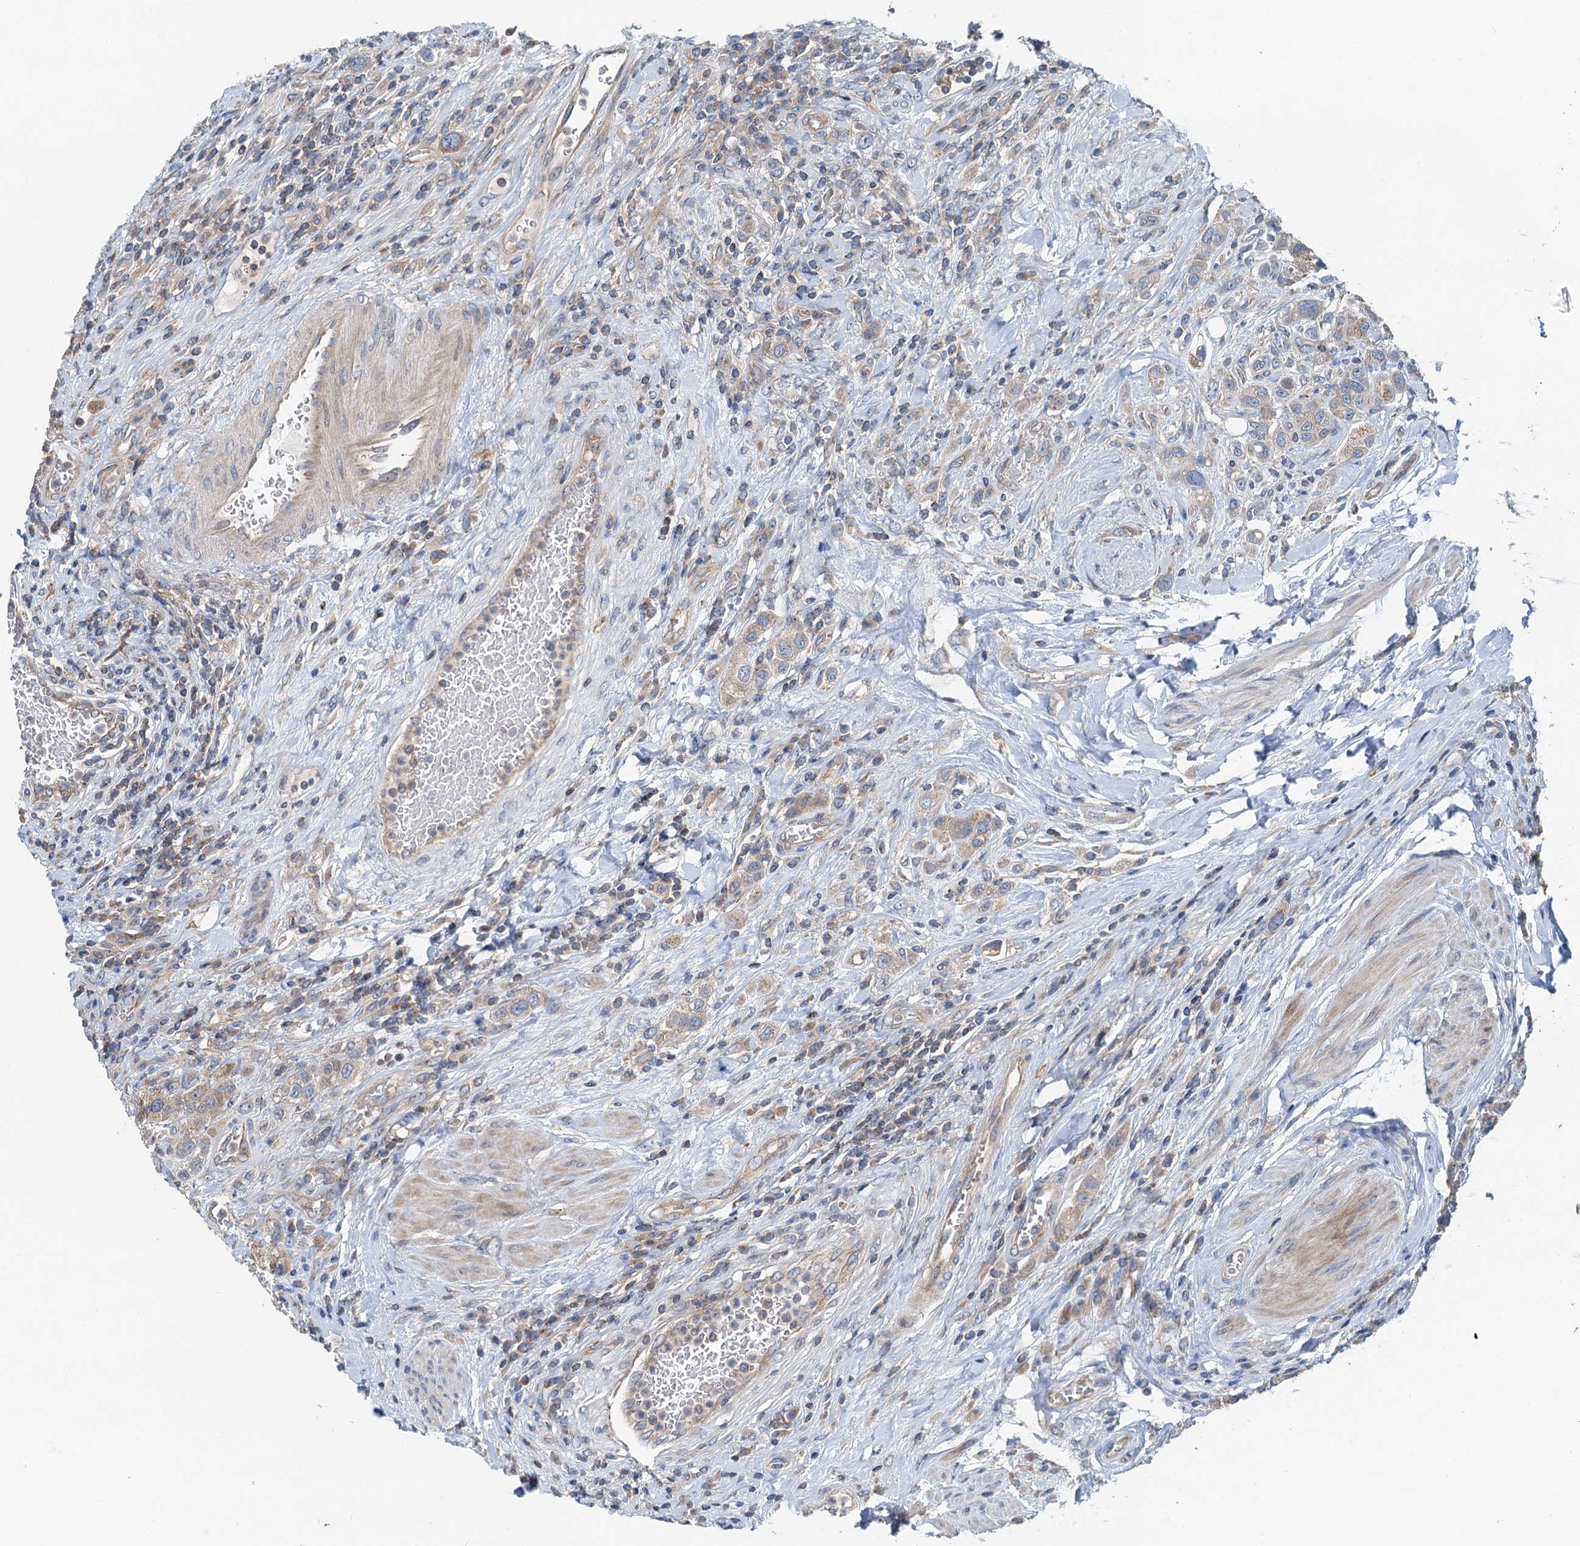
{"staining": {"intensity": "weak", "quantity": ">75%", "location": "cytoplasmic/membranous"}, "tissue": "urothelial cancer", "cell_type": "Tumor cells", "image_type": "cancer", "snomed": [{"axis": "morphology", "description": "Urothelial carcinoma, High grade"}, {"axis": "topography", "description": "Urinary bladder"}], "caption": "There is low levels of weak cytoplasmic/membranous expression in tumor cells of high-grade urothelial carcinoma, as demonstrated by immunohistochemical staining (brown color).", "gene": "ANKRD26", "patient": {"sex": "male", "age": 50}}